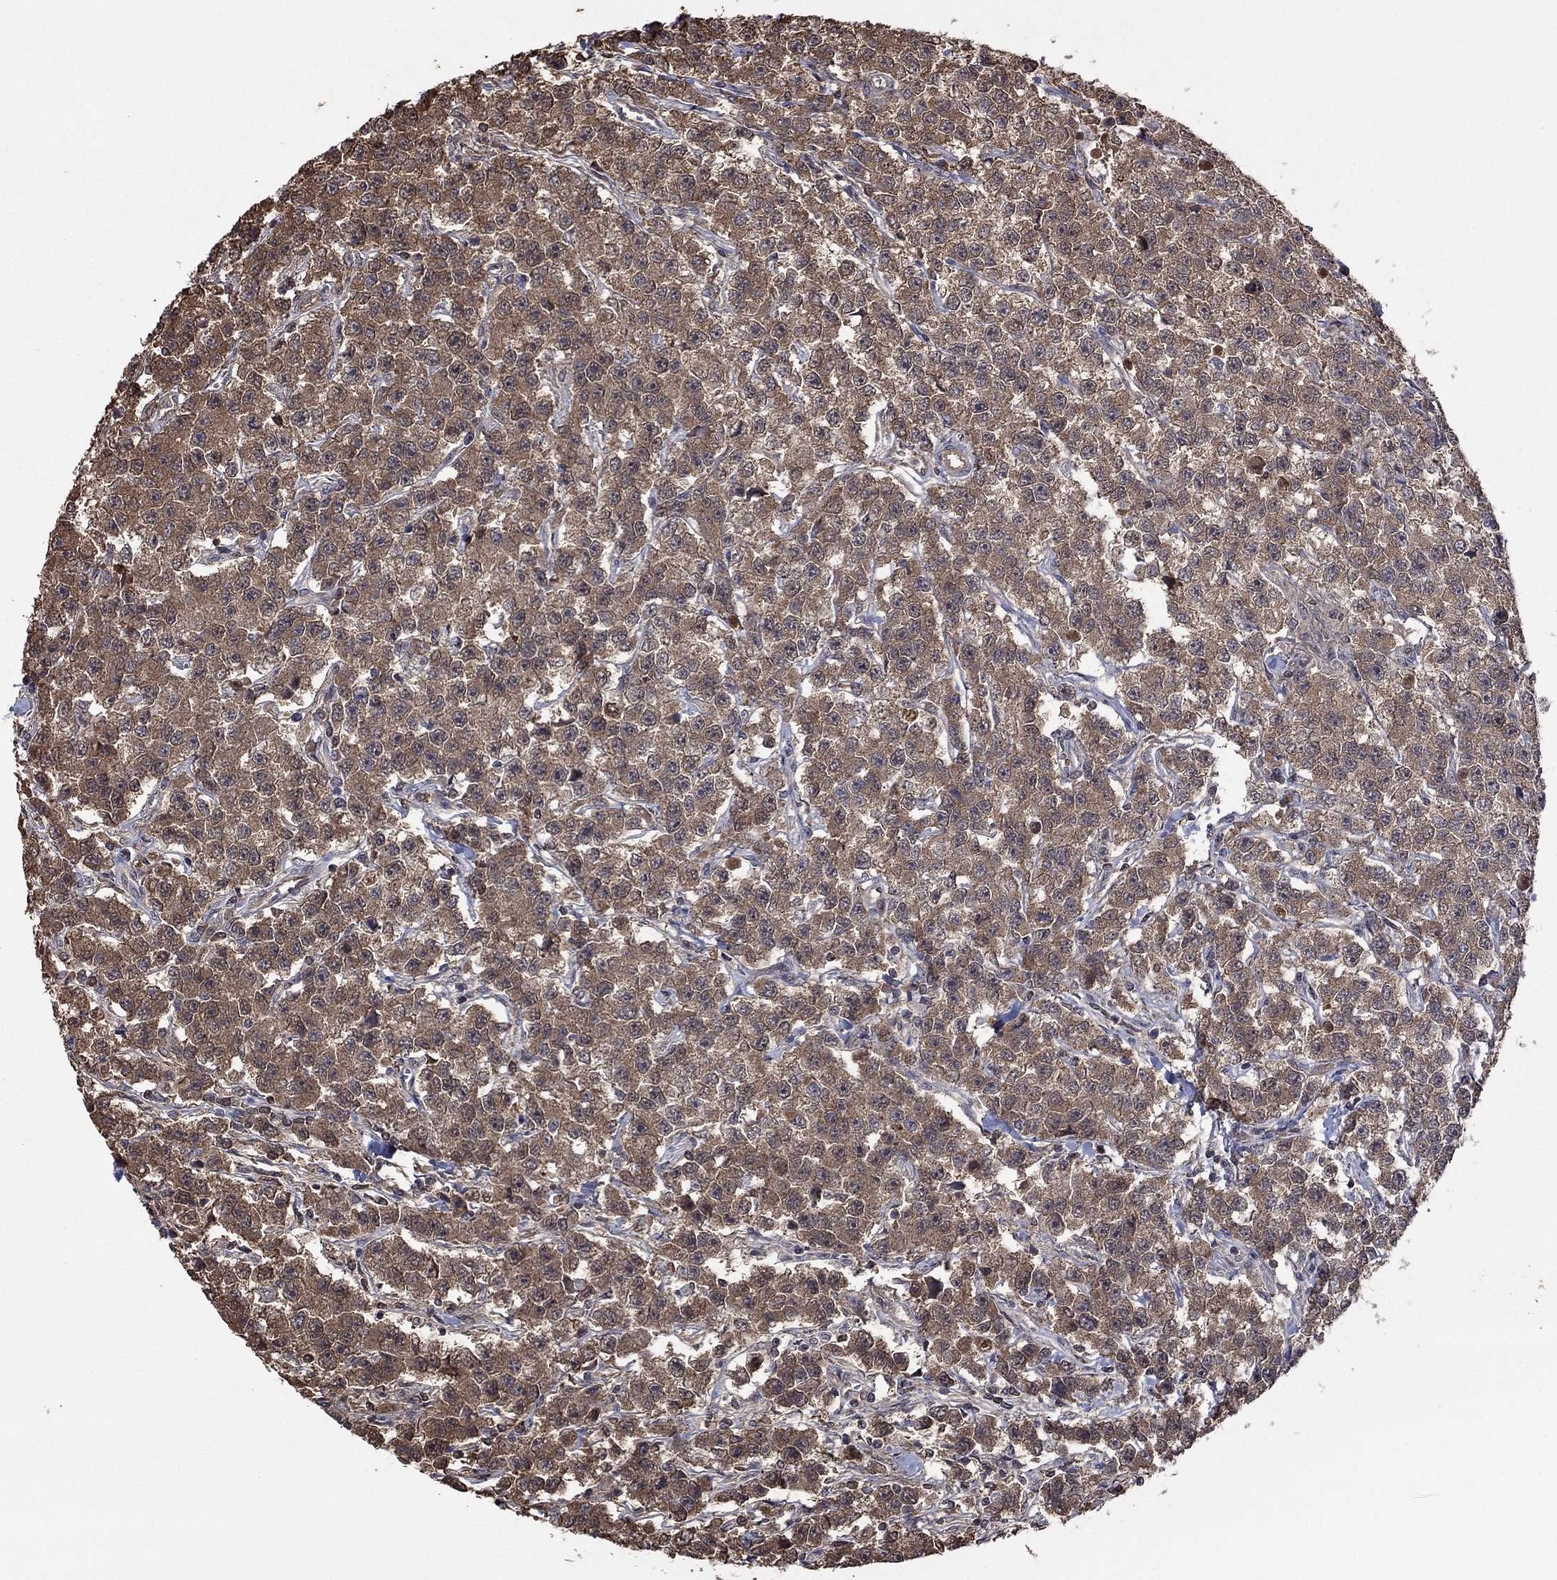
{"staining": {"intensity": "moderate", "quantity": "25%-75%", "location": "cytoplasmic/membranous"}, "tissue": "testis cancer", "cell_type": "Tumor cells", "image_type": "cancer", "snomed": [{"axis": "morphology", "description": "Seminoma, NOS"}, {"axis": "topography", "description": "Testis"}], "caption": "This histopathology image shows immunohistochemistry (IHC) staining of human seminoma (testis), with medium moderate cytoplasmic/membranous expression in approximately 25%-75% of tumor cells.", "gene": "RNF114", "patient": {"sex": "male", "age": 59}}